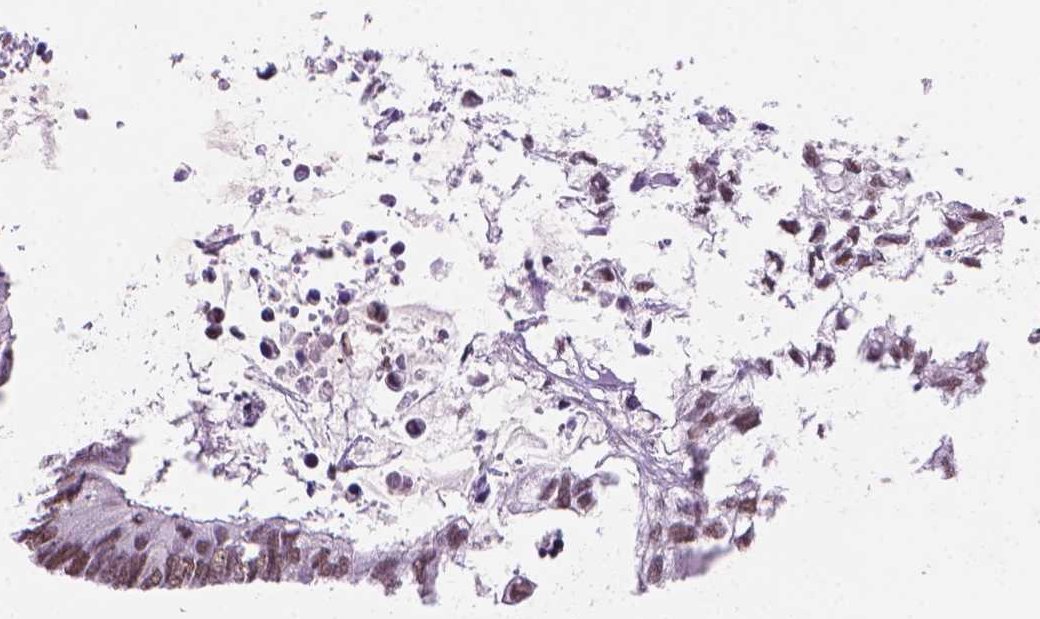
{"staining": {"intensity": "moderate", "quantity": ">75%", "location": "nuclear"}, "tissue": "colorectal cancer", "cell_type": "Tumor cells", "image_type": "cancer", "snomed": [{"axis": "morphology", "description": "Adenocarcinoma, NOS"}, {"axis": "topography", "description": "Colon"}, {"axis": "topography", "description": "Rectum"}], "caption": "High-power microscopy captured an IHC micrograph of colorectal cancer, revealing moderate nuclear expression in approximately >75% of tumor cells. Ihc stains the protein of interest in brown and the nuclei are stained blue.", "gene": "RPA4", "patient": {"sex": "male", "age": 57}}